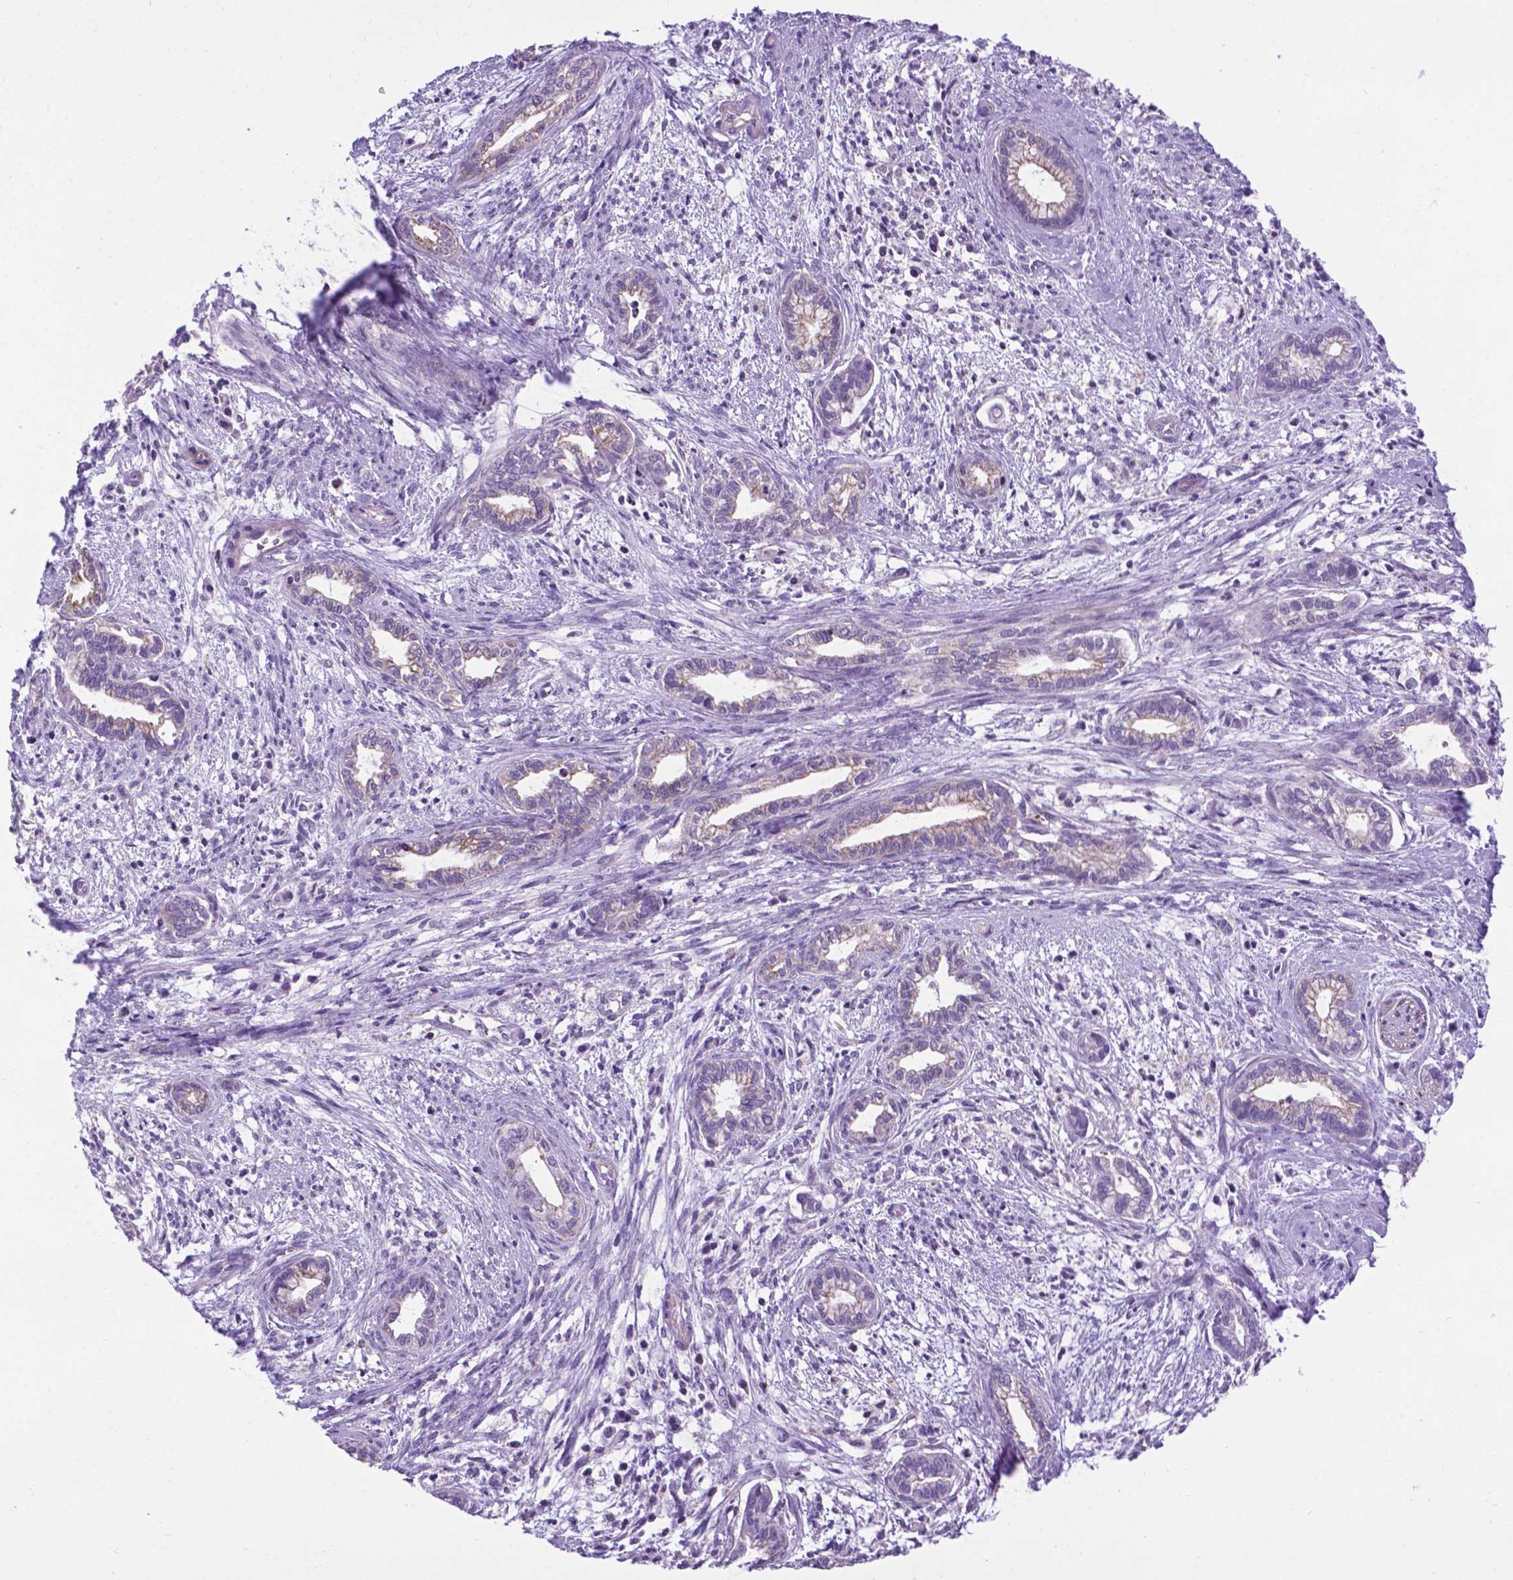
{"staining": {"intensity": "negative", "quantity": "none", "location": "none"}, "tissue": "cervical cancer", "cell_type": "Tumor cells", "image_type": "cancer", "snomed": [{"axis": "morphology", "description": "Adenocarcinoma, NOS"}, {"axis": "topography", "description": "Cervix"}], "caption": "The photomicrograph exhibits no significant expression in tumor cells of cervical cancer (adenocarcinoma).", "gene": "POU3F3", "patient": {"sex": "female", "age": 62}}